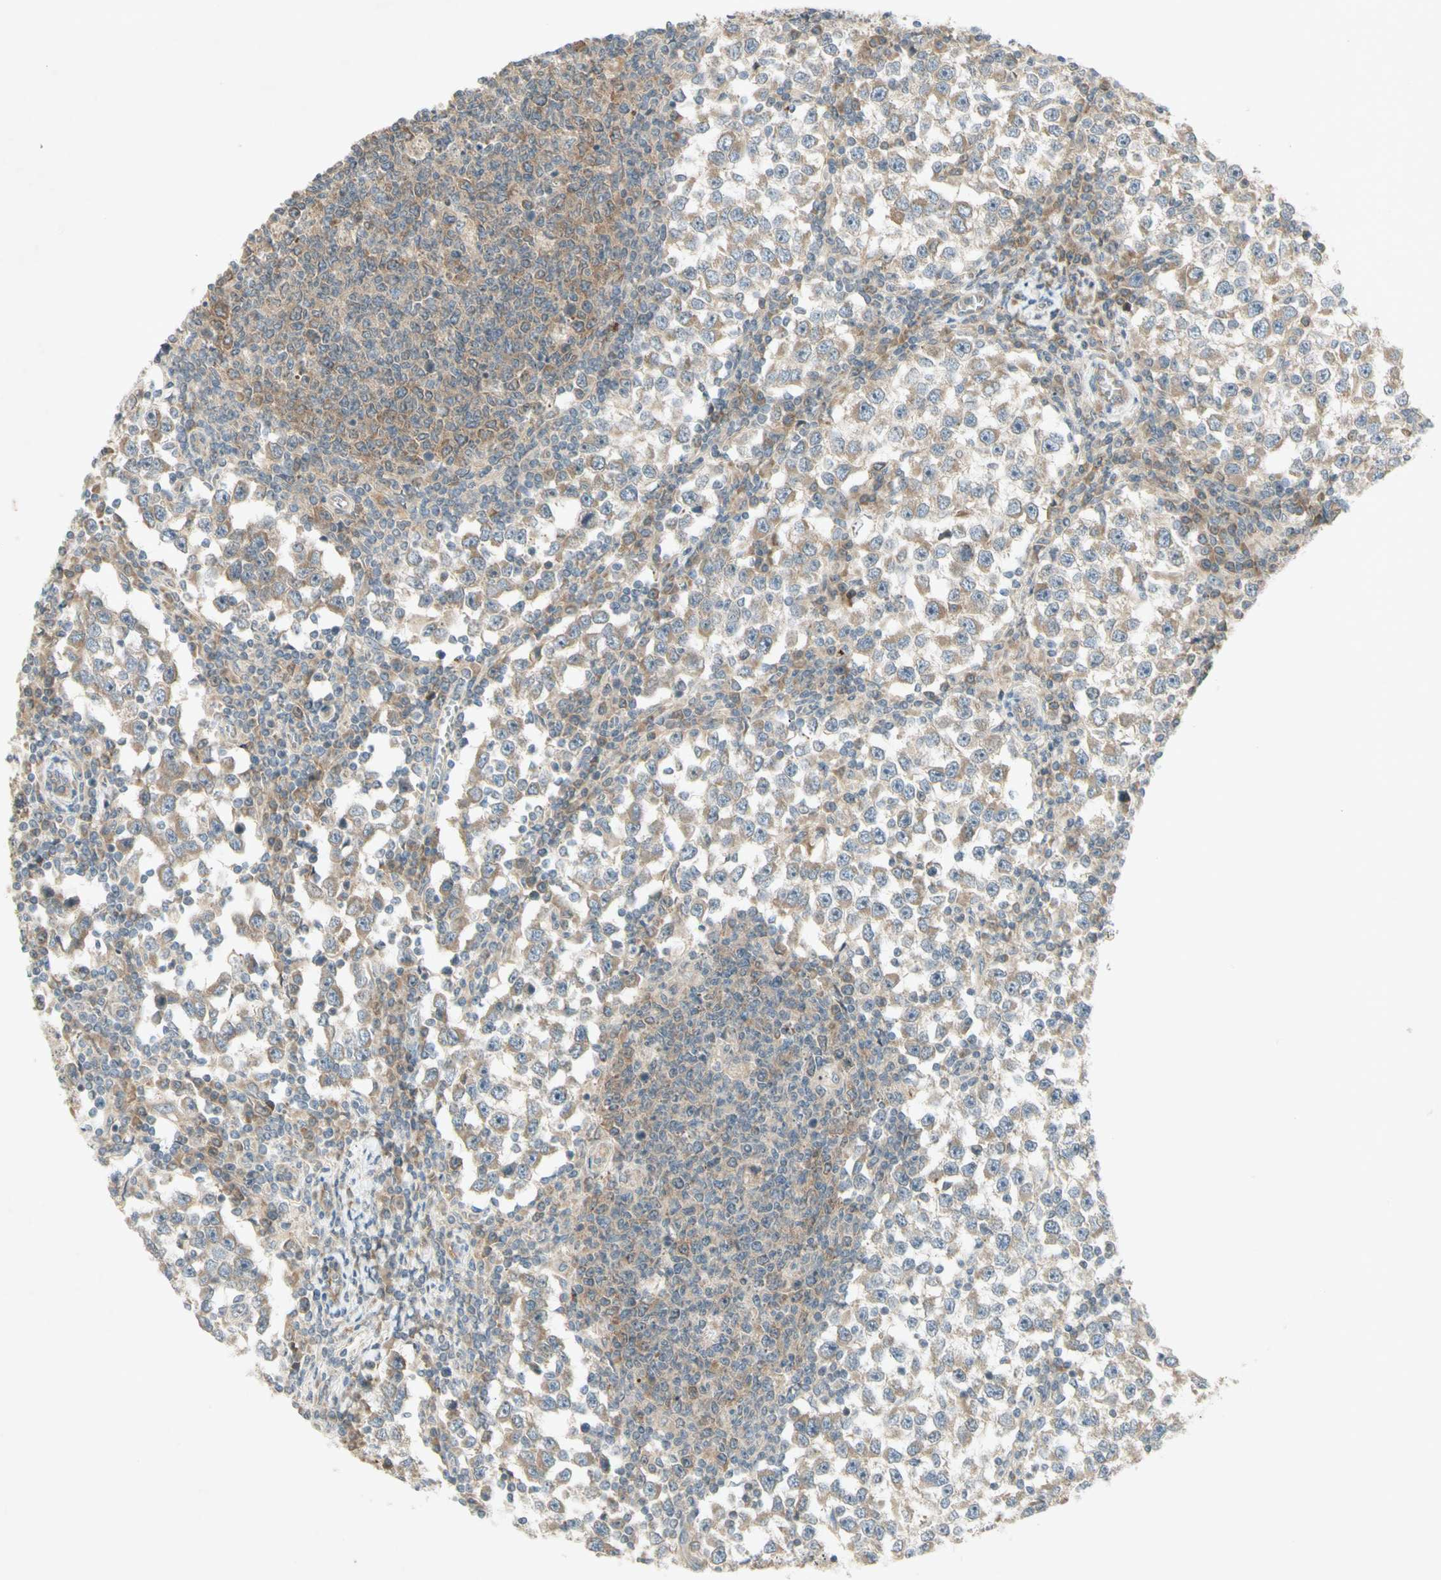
{"staining": {"intensity": "moderate", "quantity": "25%-75%", "location": "cytoplasmic/membranous"}, "tissue": "testis cancer", "cell_type": "Tumor cells", "image_type": "cancer", "snomed": [{"axis": "morphology", "description": "Seminoma, NOS"}, {"axis": "topography", "description": "Testis"}], "caption": "Immunohistochemistry (IHC) histopathology image of neoplastic tissue: human testis cancer (seminoma) stained using immunohistochemistry exhibits medium levels of moderate protein expression localized specifically in the cytoplasmic/membranous of tumor cells, appearing as a cytoplasmic/membranous brown color.", "gene": "ETF1", "patient": {"sex": "male", "age": 65}}